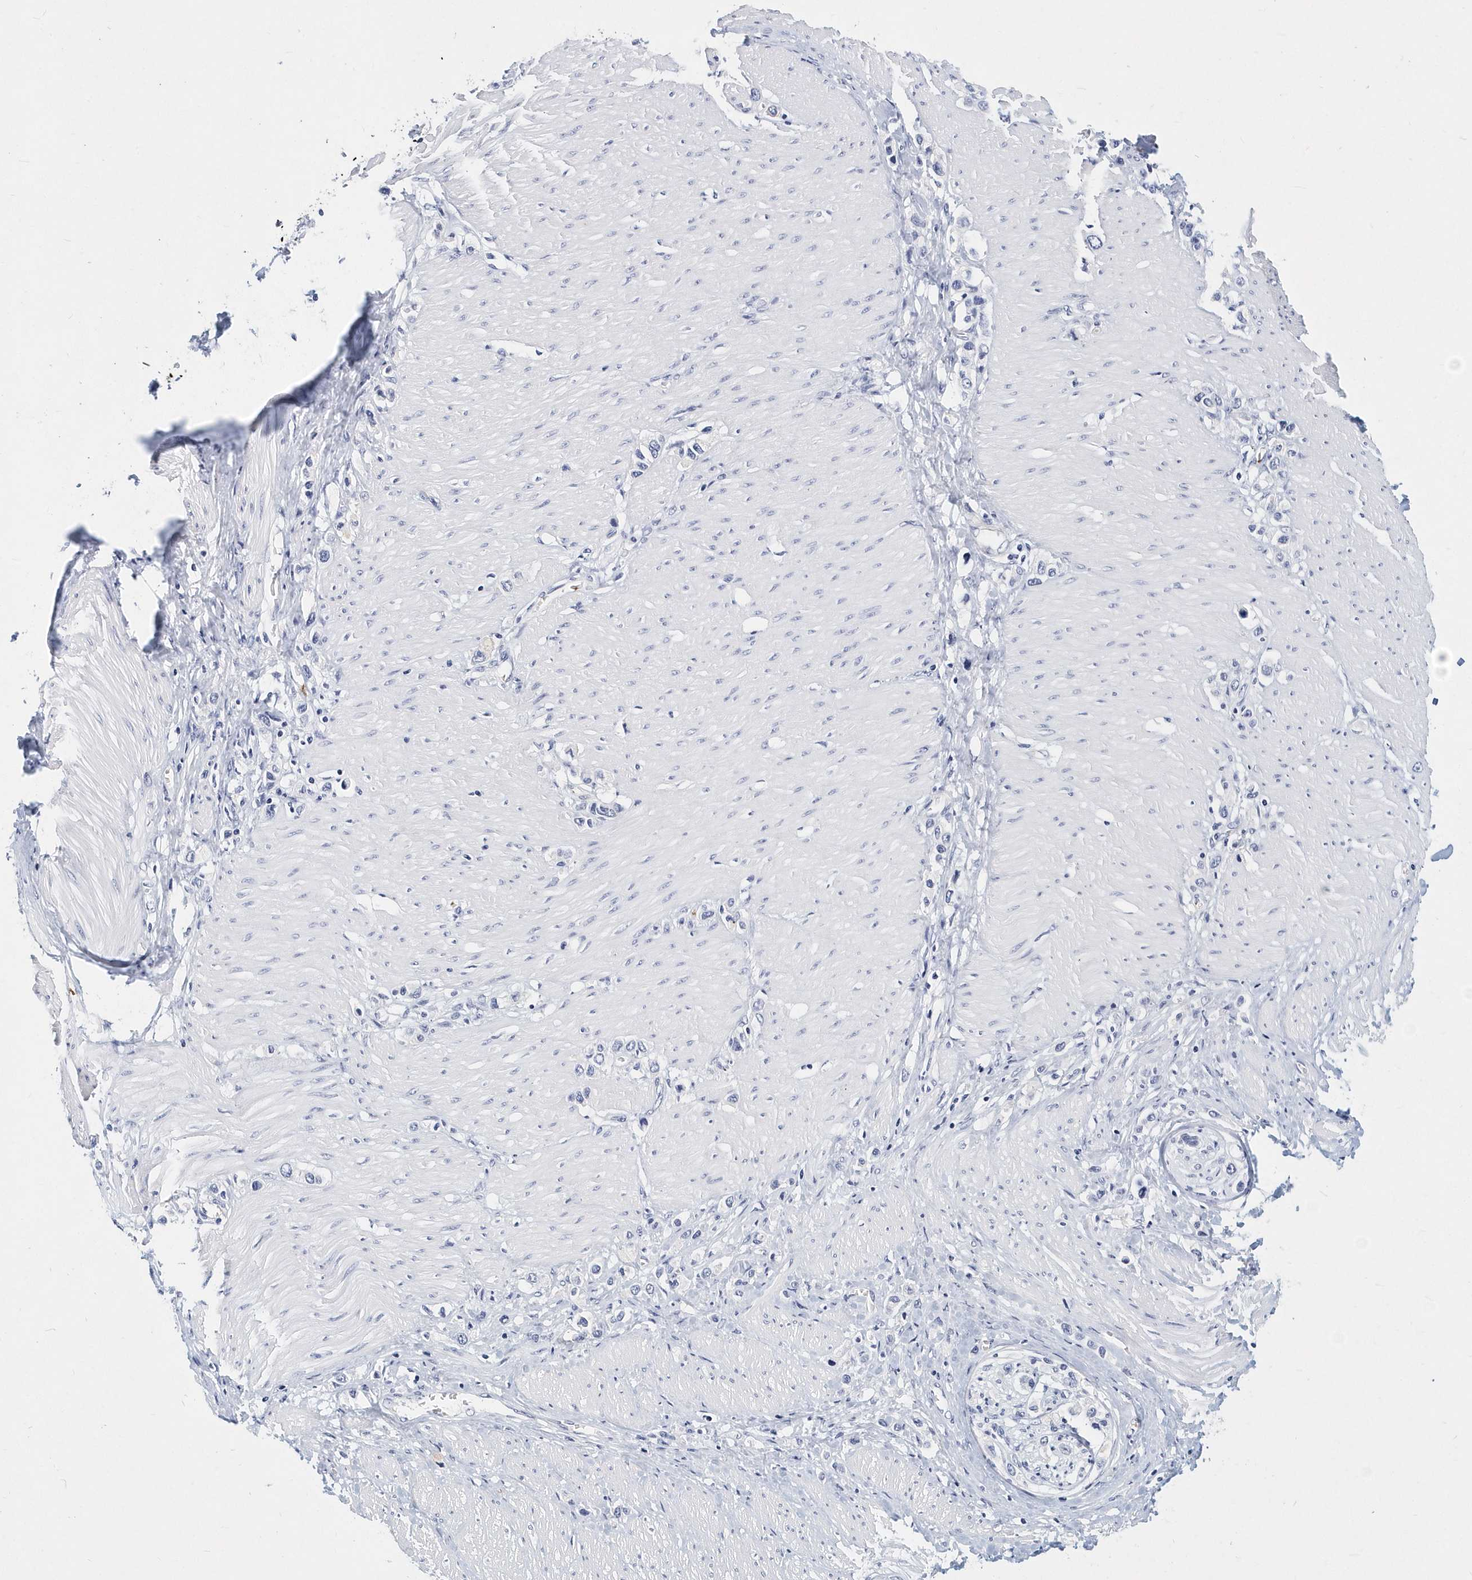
{"staining": {"intensity": "negative", "quantity": "none", "location": "none"}, "tissue": "stomach cancer", "cell_type": "Tumor cells", "image_type": "cancer", "snomed": [{"axis": "morphology", "description": "Normal tissue, NOS"}, {"axis": "morphology", "description": "Adenocarcinoma, NOS"}, {"axis": "topography", "description": "Stomach, upper"}, {"axis": "topography", "description": "Stomach"}], "caption": "Stomach cancer stained for a protein using immunohistochemistry (IHC) shows no positivity tumor cells.", "gene": "ITGA2B", "patient": {"sex": "female", "age": 65}}